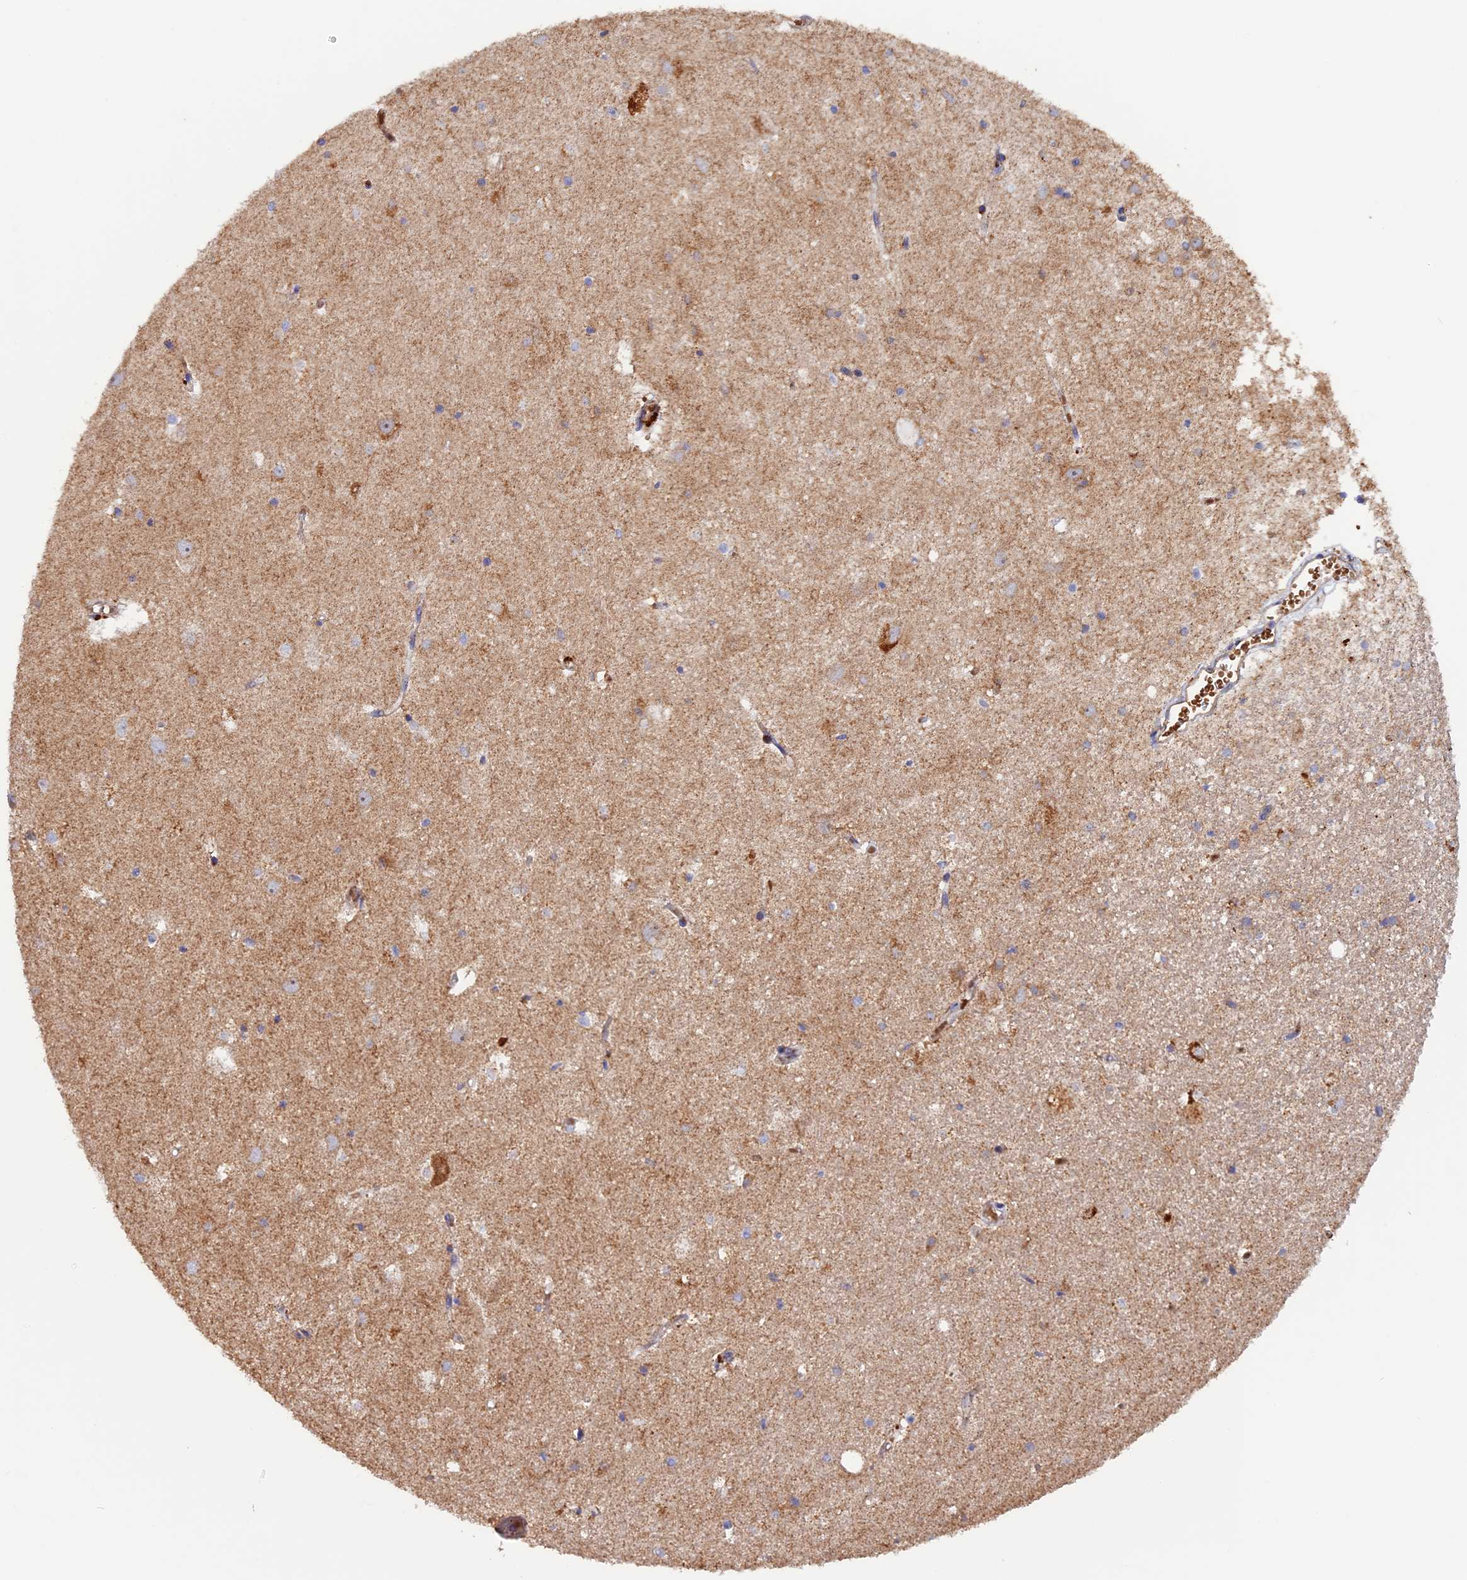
{"staining": {"intensity": "weak", "quantity": "<25%", "location": "cytoplasmic/membranous"}, "tissue": "hippocampus", "cell_type": "Glial cells", "image_type": "normal", "snomed": [{"axis": "morphology", "description": "Normal tissue, NOS"}, {"axis": "topography", "description": "Hippocampus"}], "caption": "An image of human hippocampus is negative for staining in glial cells. The staining is performed using DAB brown chromogen with nuclei counter-stained in using hematoxylin.", "gene": "DUS3L", "patient": {"sex": "female", "age": 52}}